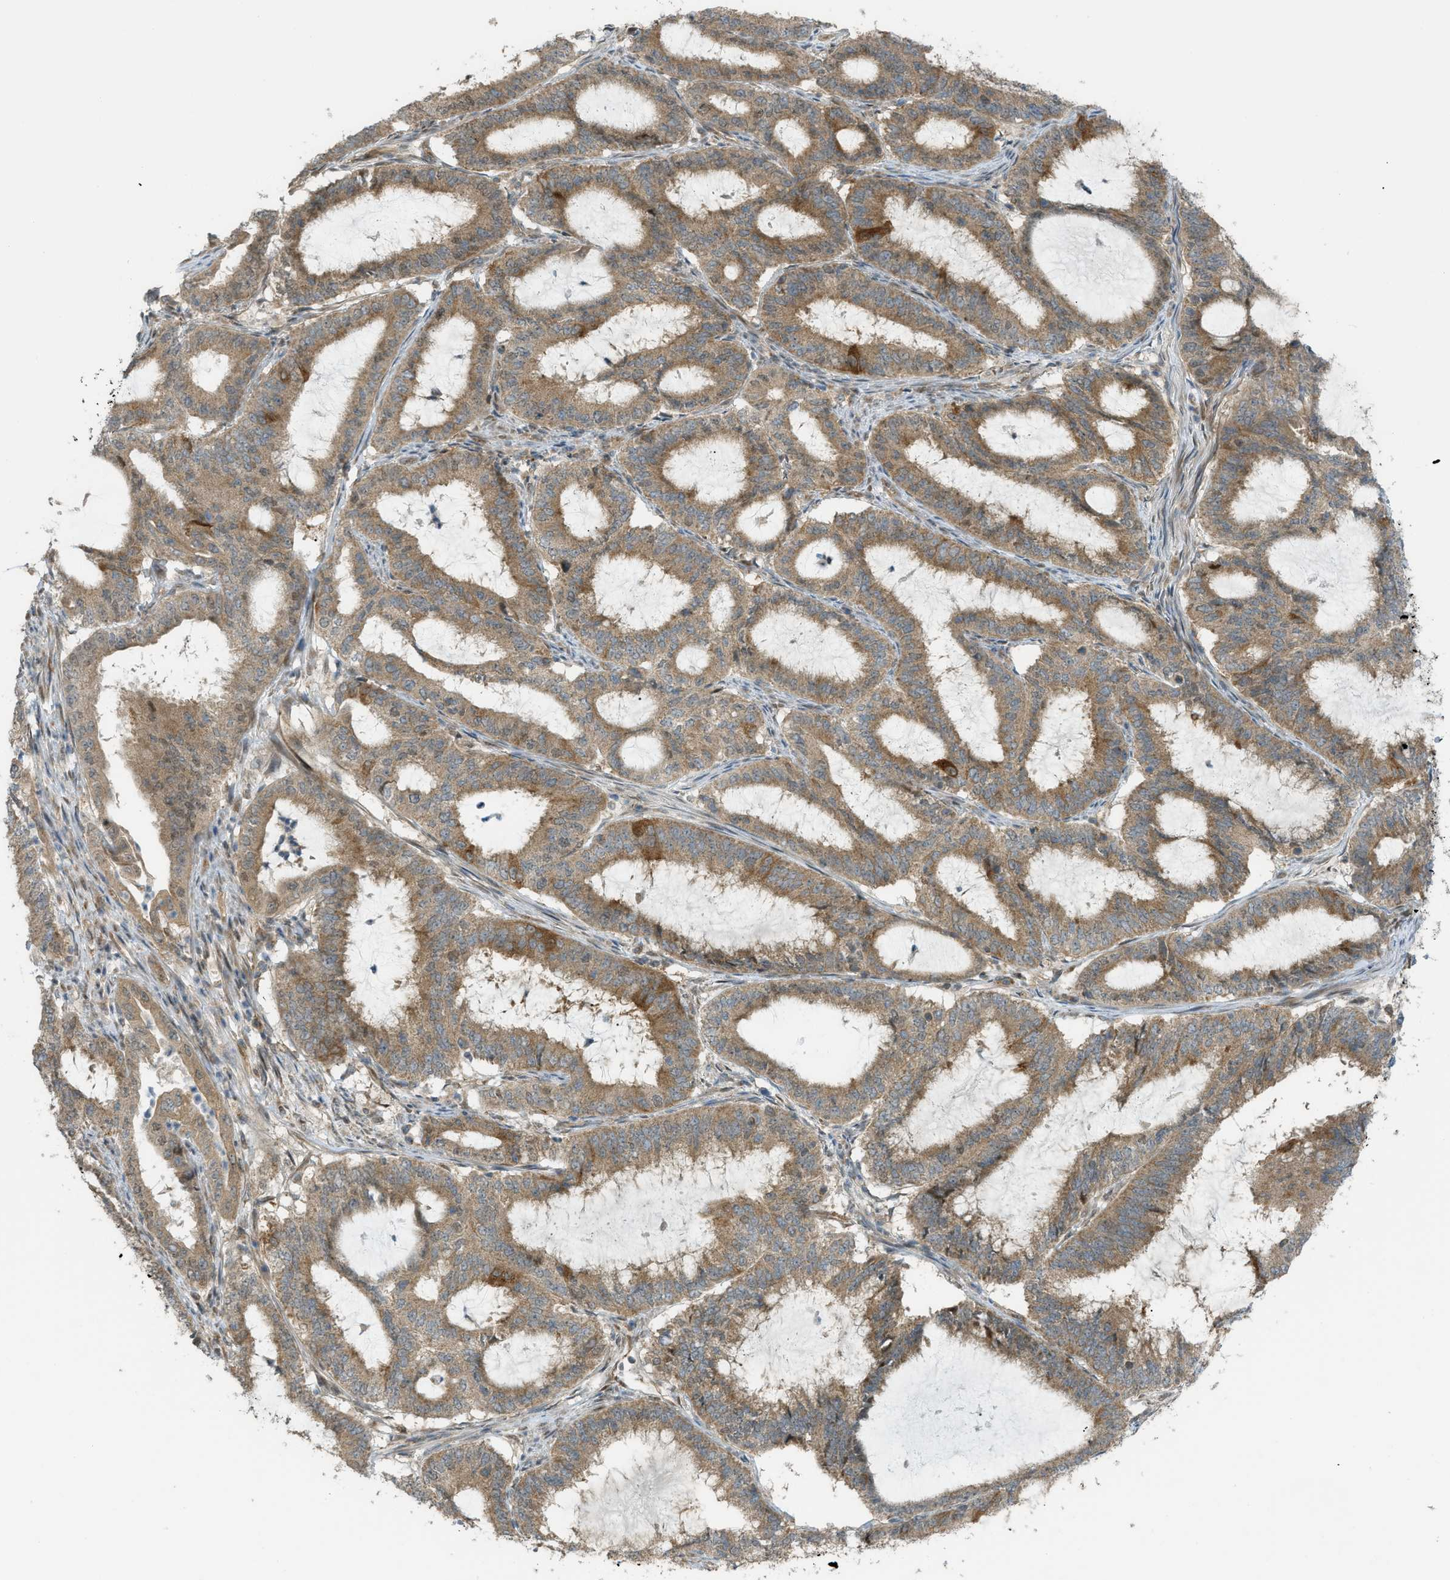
{"staining": {"intensity": "moderate", "quantity": ">75%", "location": "cytoplasmic/membranous"}, "tissue": "endometrial cancer", "cell_type": "Tumor cells", "image_type": "cancer", "snomed": [{"axis": "morphology", "description": "Adenocarcinoma, NOS"}, {"axis": "topography", "description": "Endometrium"}], "caption": "About >75% of tumor cells in endometrial cancer (adenocarcinoma) reveal moderate cytoplasmic/membranous protein expression as visualized by brown immunohistochemical staining.", "gene": "CCDC186", "patient": {"sex": "female", "age": 70}}